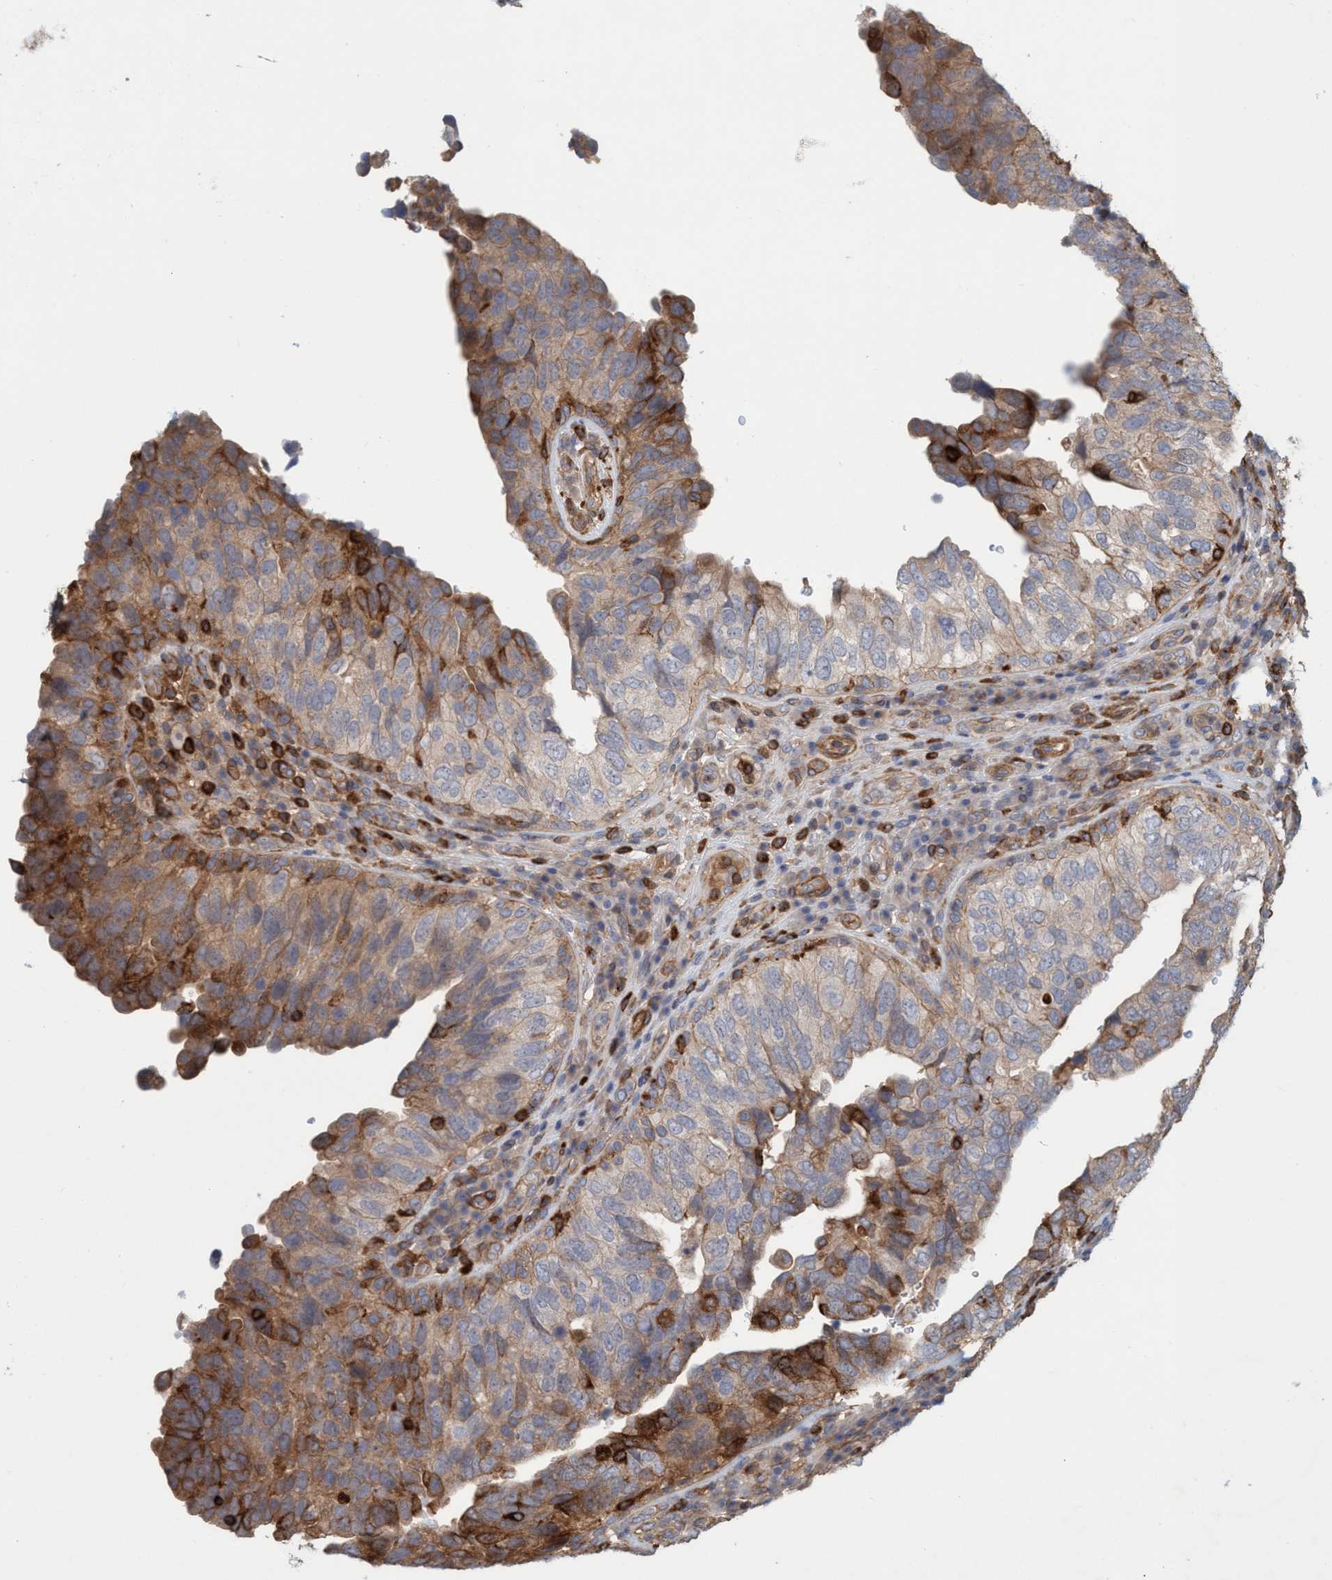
{"staining": {"intensity": "moderate", "quantity": "25%-75%", "location": "cytoplasmic/membranous"}, "tissue": "urothelial cancer", "cell_type": "Tumor cells", "image_type": "cancer", "snomed": [{"axis": "morphology", "description": "Urothelial carcinoma, High grade"}, {"axis": "topography", "description": "Urinary bladder"}], "caption": "The immunohistochemical stain highlights moderate cytoplasmic/membranous positivity in tumor cells of urothelial carcinoma (high-grade) tissue.", "gene": "SPECC1", "patient": {"sex": "female", "age": 82}}